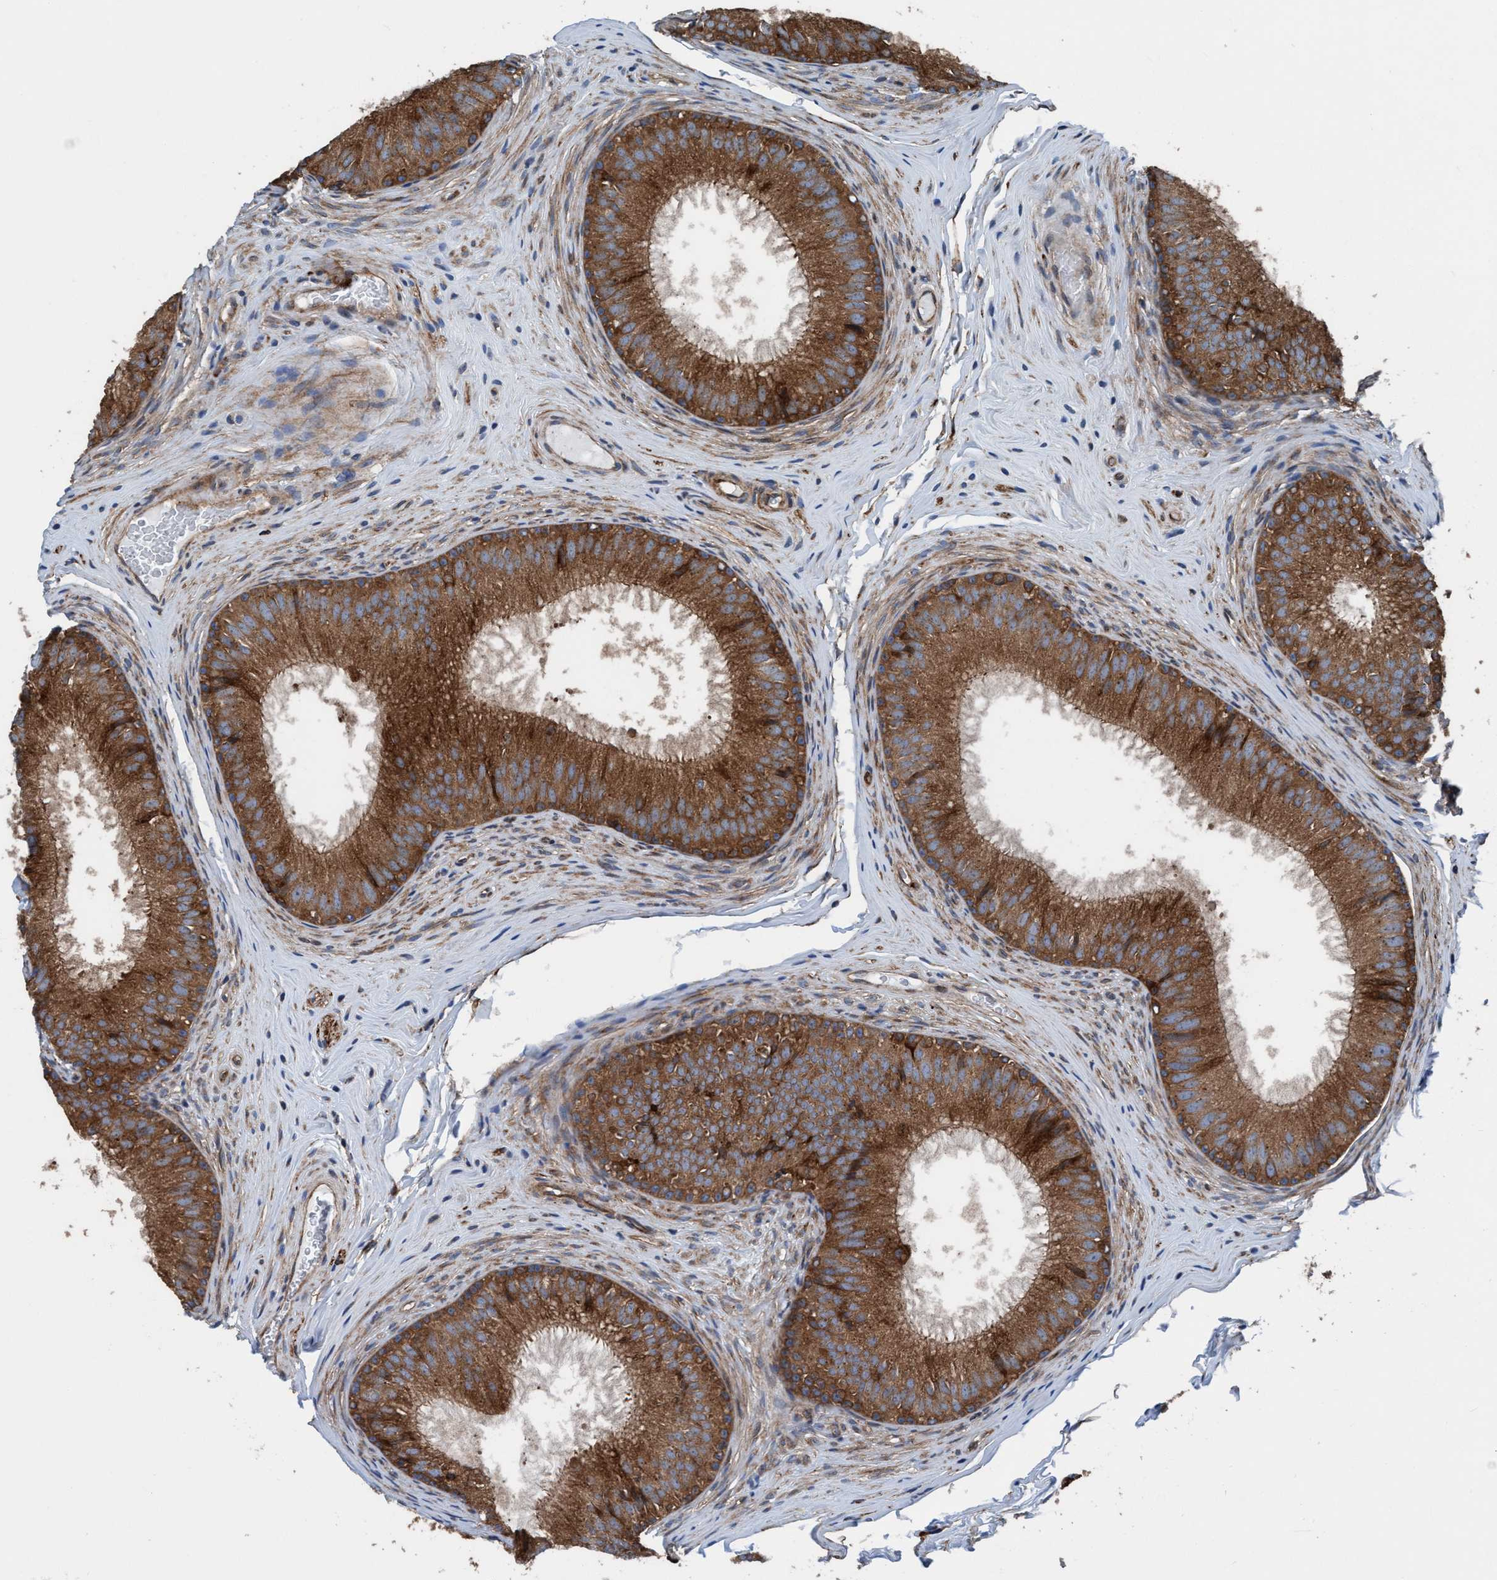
{"staining": {"intensity": "moderate", "quantity": ">75%", "location": "cytoplasmic/membranous"}, "tissue": "epididymis", "cell_type": "Glandular cells", "image_type": "normal", "snomed": [{"axis": "morphology", "description": "Normal tissue, NOS"}, {"axis": "topography", "description": "Epididymis"}], "caption": "Epididymis stained with IHC reveals moderate cytoplasmic/membranous staining in approximately >75% of glandular cells. Immunohistochemistry stains the protein in brown and the nuclei are stained blue.", "gene": "NMT1", "patient": {"sex": "male", "age": 32}}